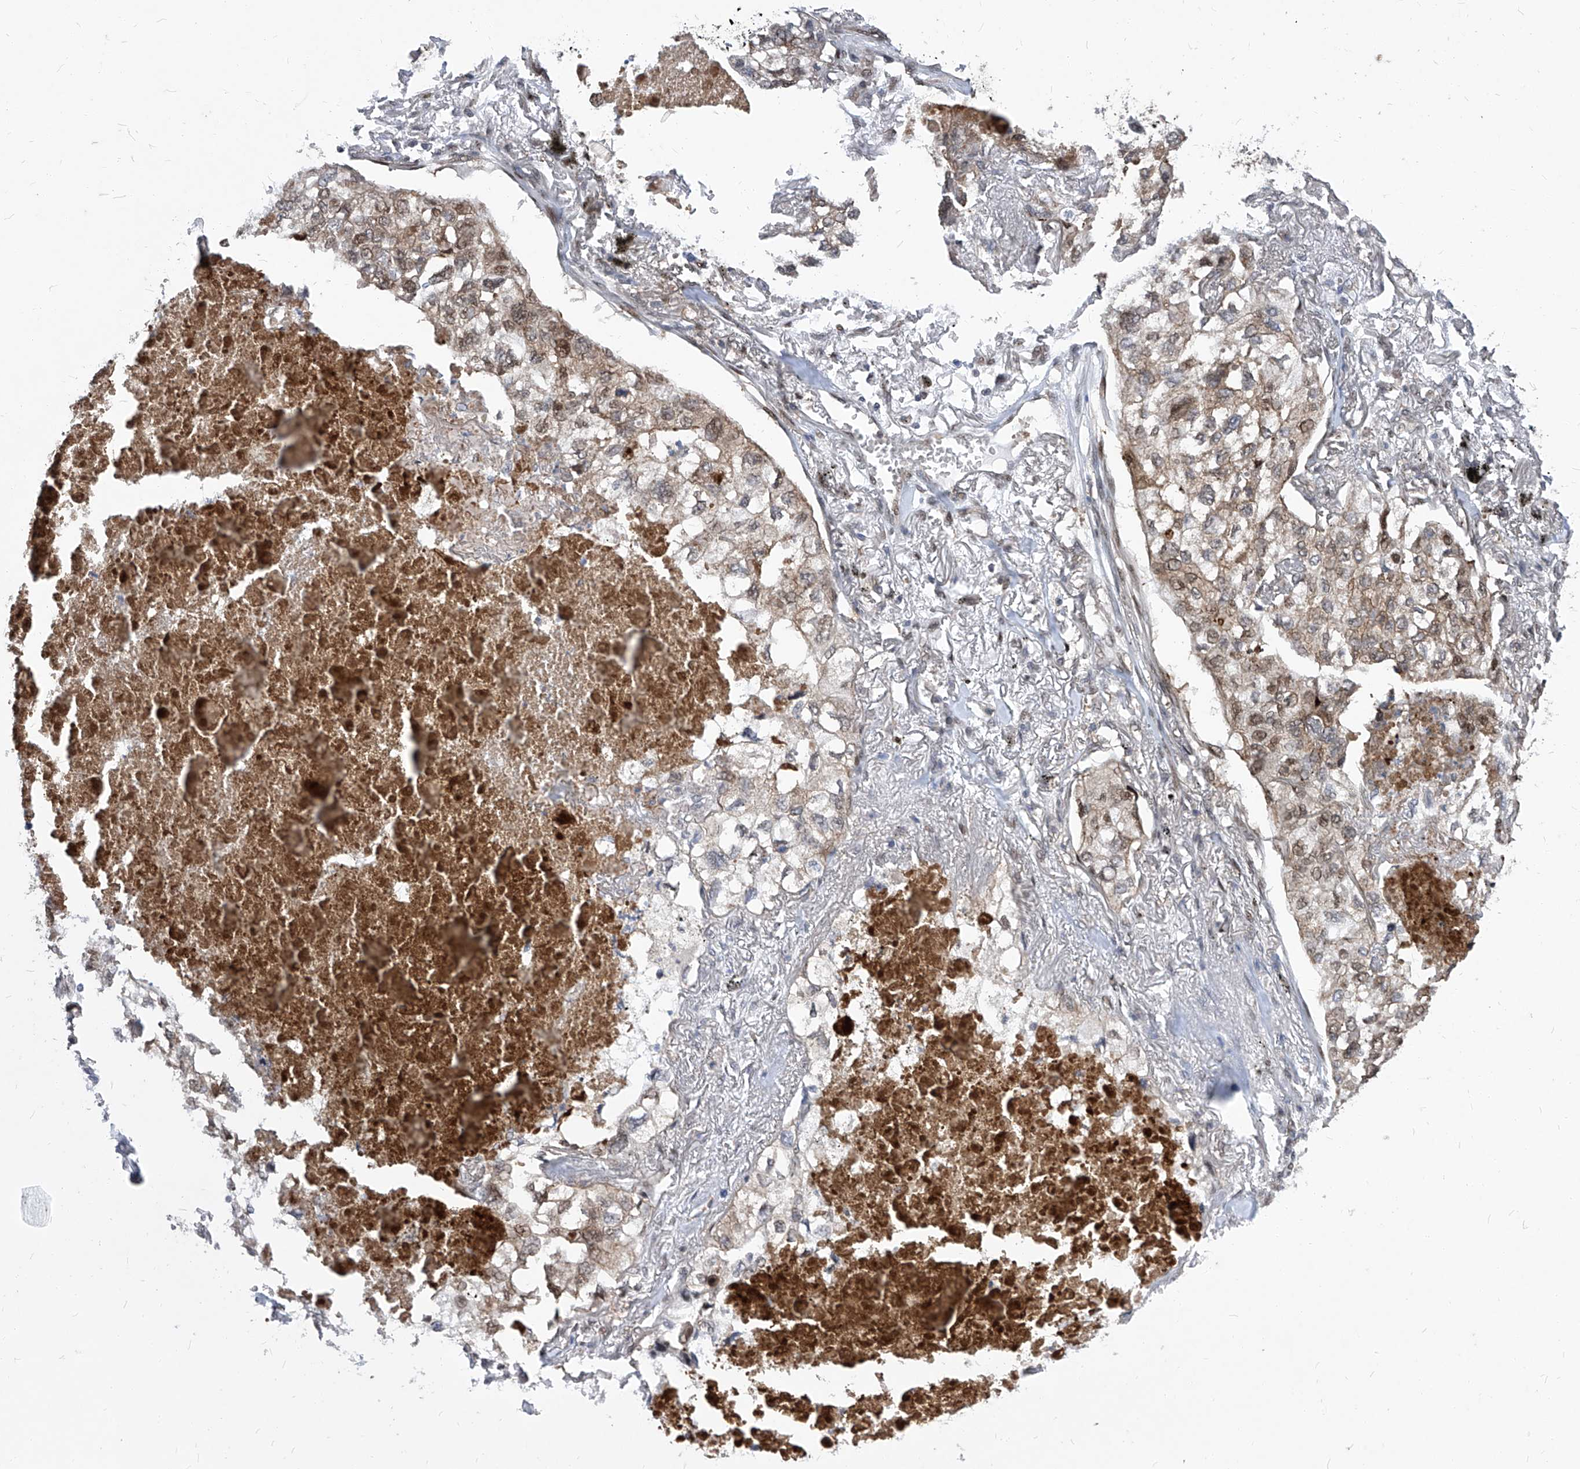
{"staining": {"intensity": "moderate", "quantity": ">75%", "location": "cytoplasmic/membranous,nuclear"}, "tissue": "lung cancer", "cell_type": "Tumor cells", "image_type": "cancer", "snomed": [{"axis": "morphology", "description": "Adenocarcinoma, NOS"}, {"axis": "topography", "description": "Lung"}], "caption": "Immunohistochemical staining of lung cancer shows moderate cytoplasmic/membranous and nuclear protein positivity in about >75% of tumor cells.", "gene": "KPNB1", "patient": {"sex": "male", "age": 65}}